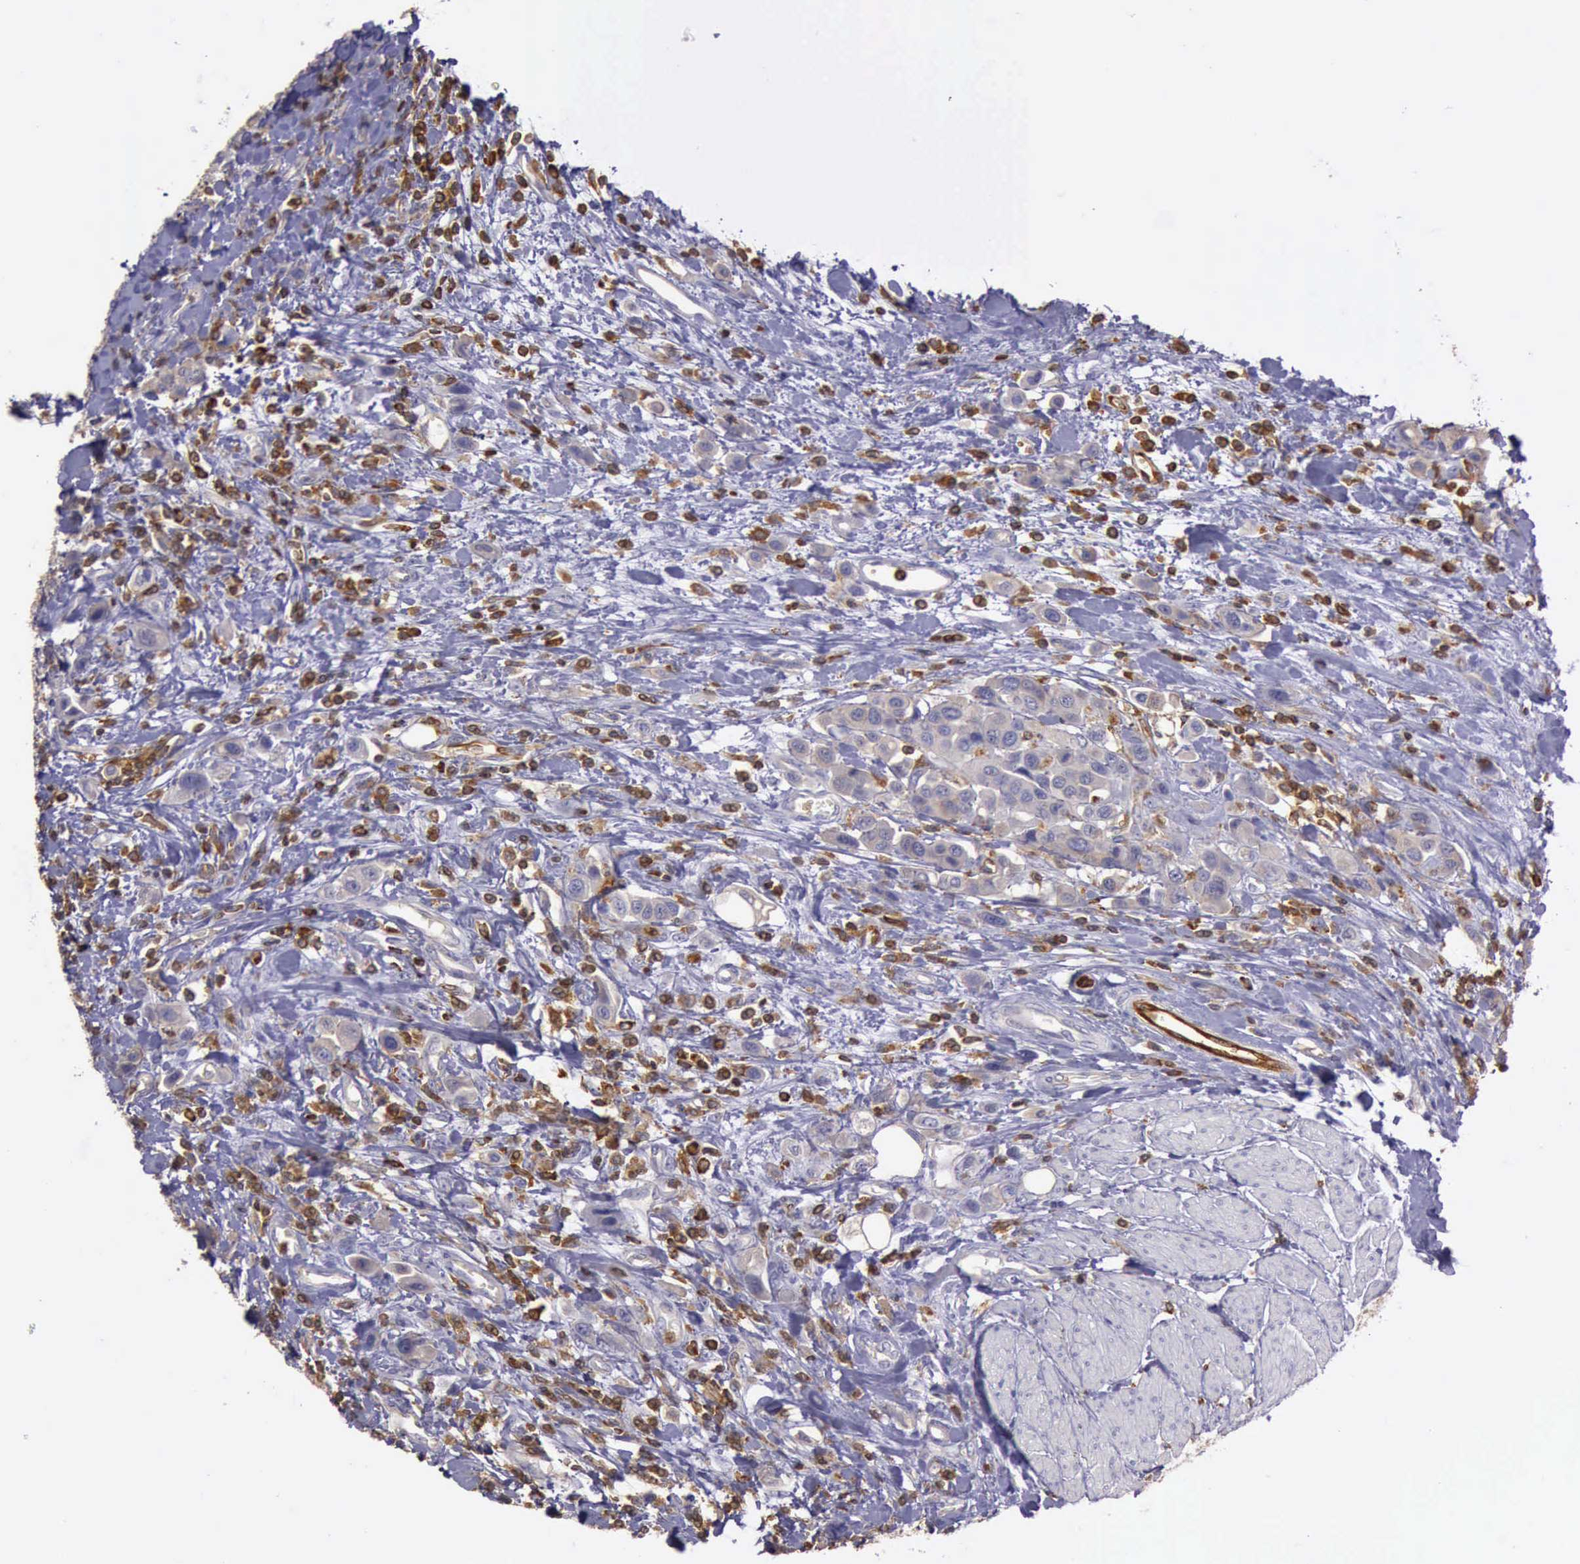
{"staining": {"intensity": "weak", "quantity": "<25%", "location": "cytoplasmic/membranous"}, "tissue": "urothelial cancer", "cell_type": "Tumor cells", "image_type": "cancer", "snomed": [{"axis": "morphology", "description": "Urothelial carcinoma, High grade"}, {"axis": "topography", "description": "Urinary bladder"}], "caption": "DAB (3,3'-diaminobenzidine) immunohistochemical staining of urothelial carcinoma (high-grade) demonstrates no significant positivity in tumor cells. The staining was performed using DAB (3,3'-diaminobenzidine) to visualize the protein expression in brown, while the nuclei were stained in blue with hematoxylin (Magnification: 20x).", "gene": "ARHGAP4", "patient": {"sex": "male", "age": 50}}